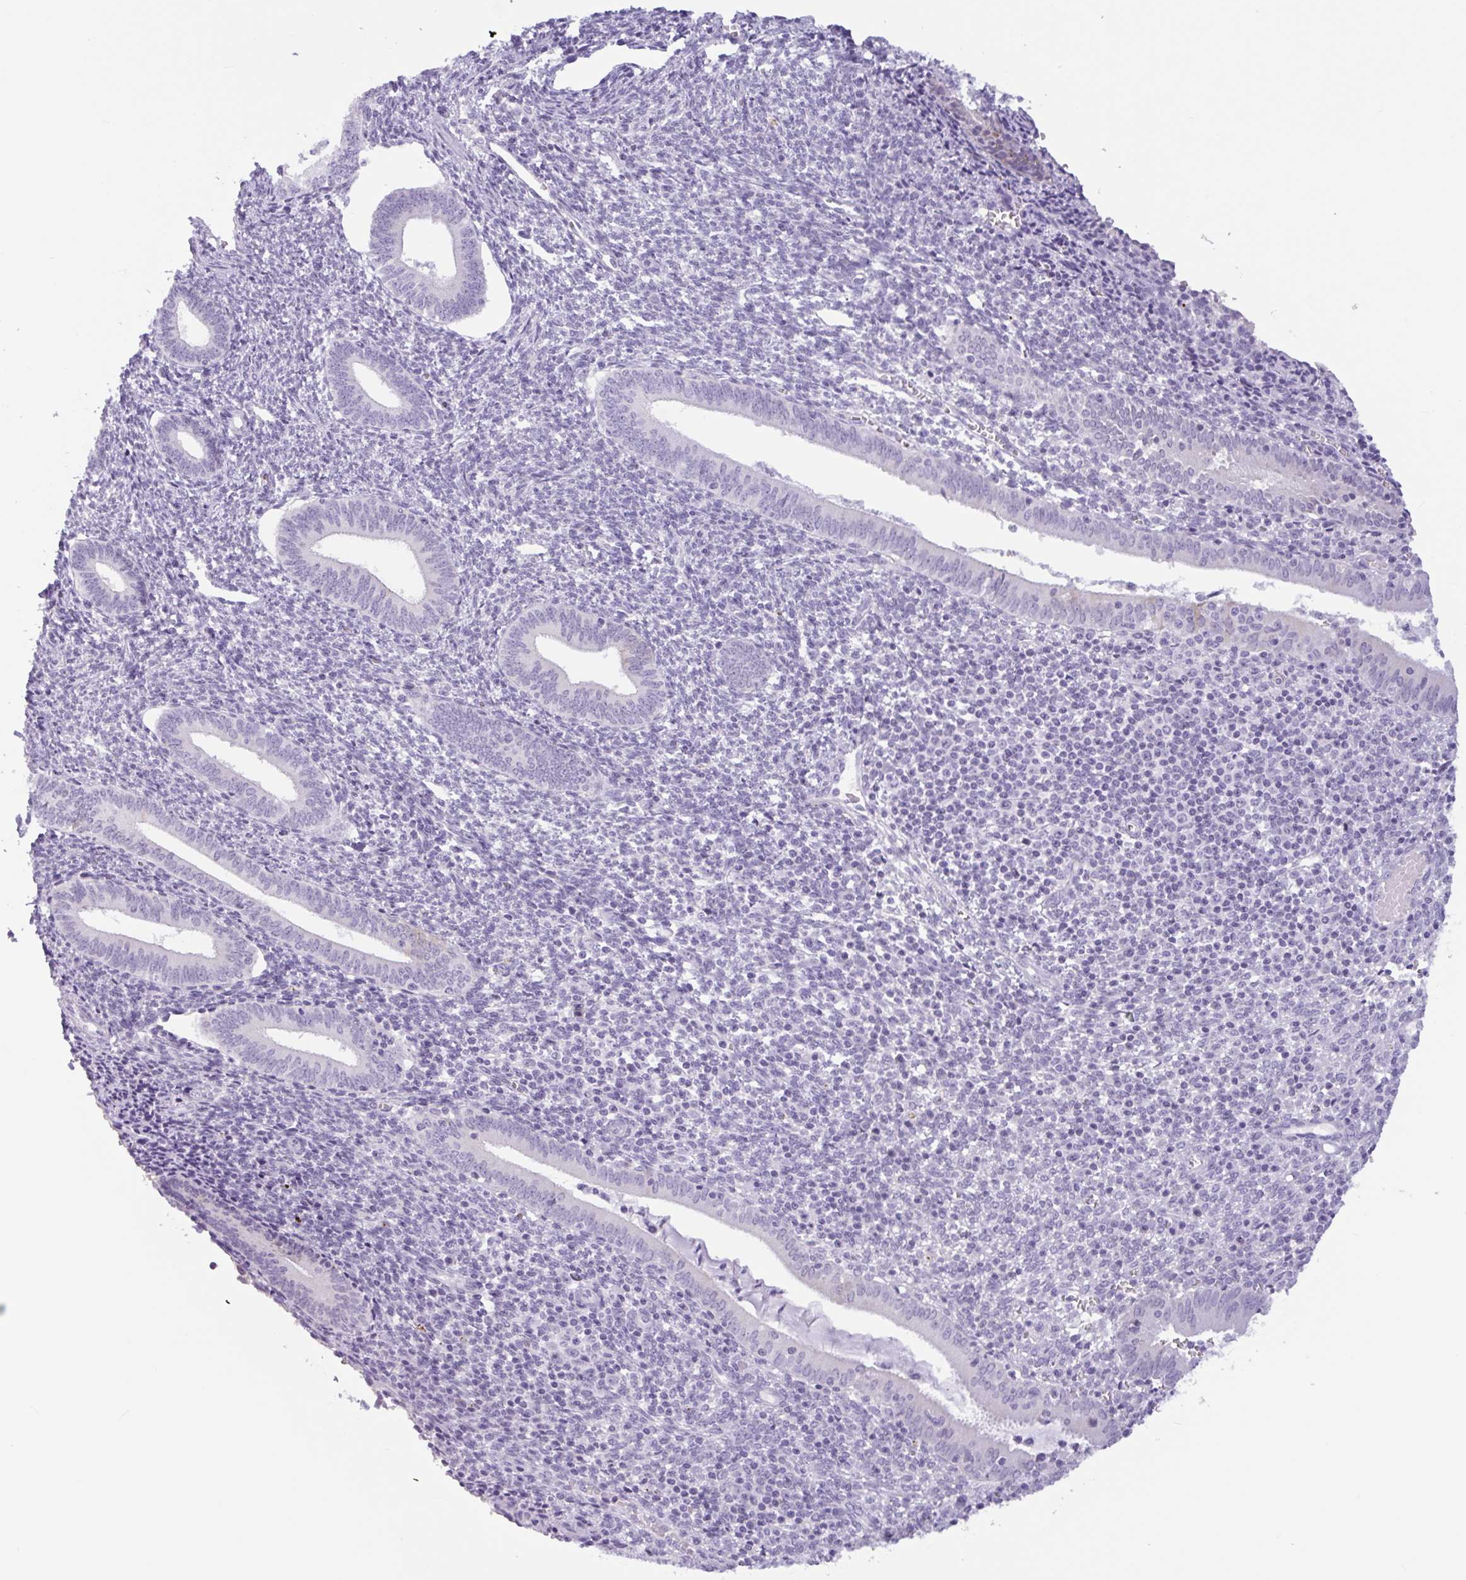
{"staining": {"intensity": "negative", "quantity": "none", "location": "none"}, "tissue": "endometrium", "cell_type": "Cells in endometrial stroma", "image_type": "normal", "snomed": [{"axis": "morphology", "description": "Normal tissue, NOS"}, {"axis": "topography", "description": "Endometrium"}], "caption": "A histopathology image of endometrium stained for a protein displays no brown staining in cells in endometrial stroma.", "gene": "CTSE", "patient": {"sex": "female", "age": 41}}